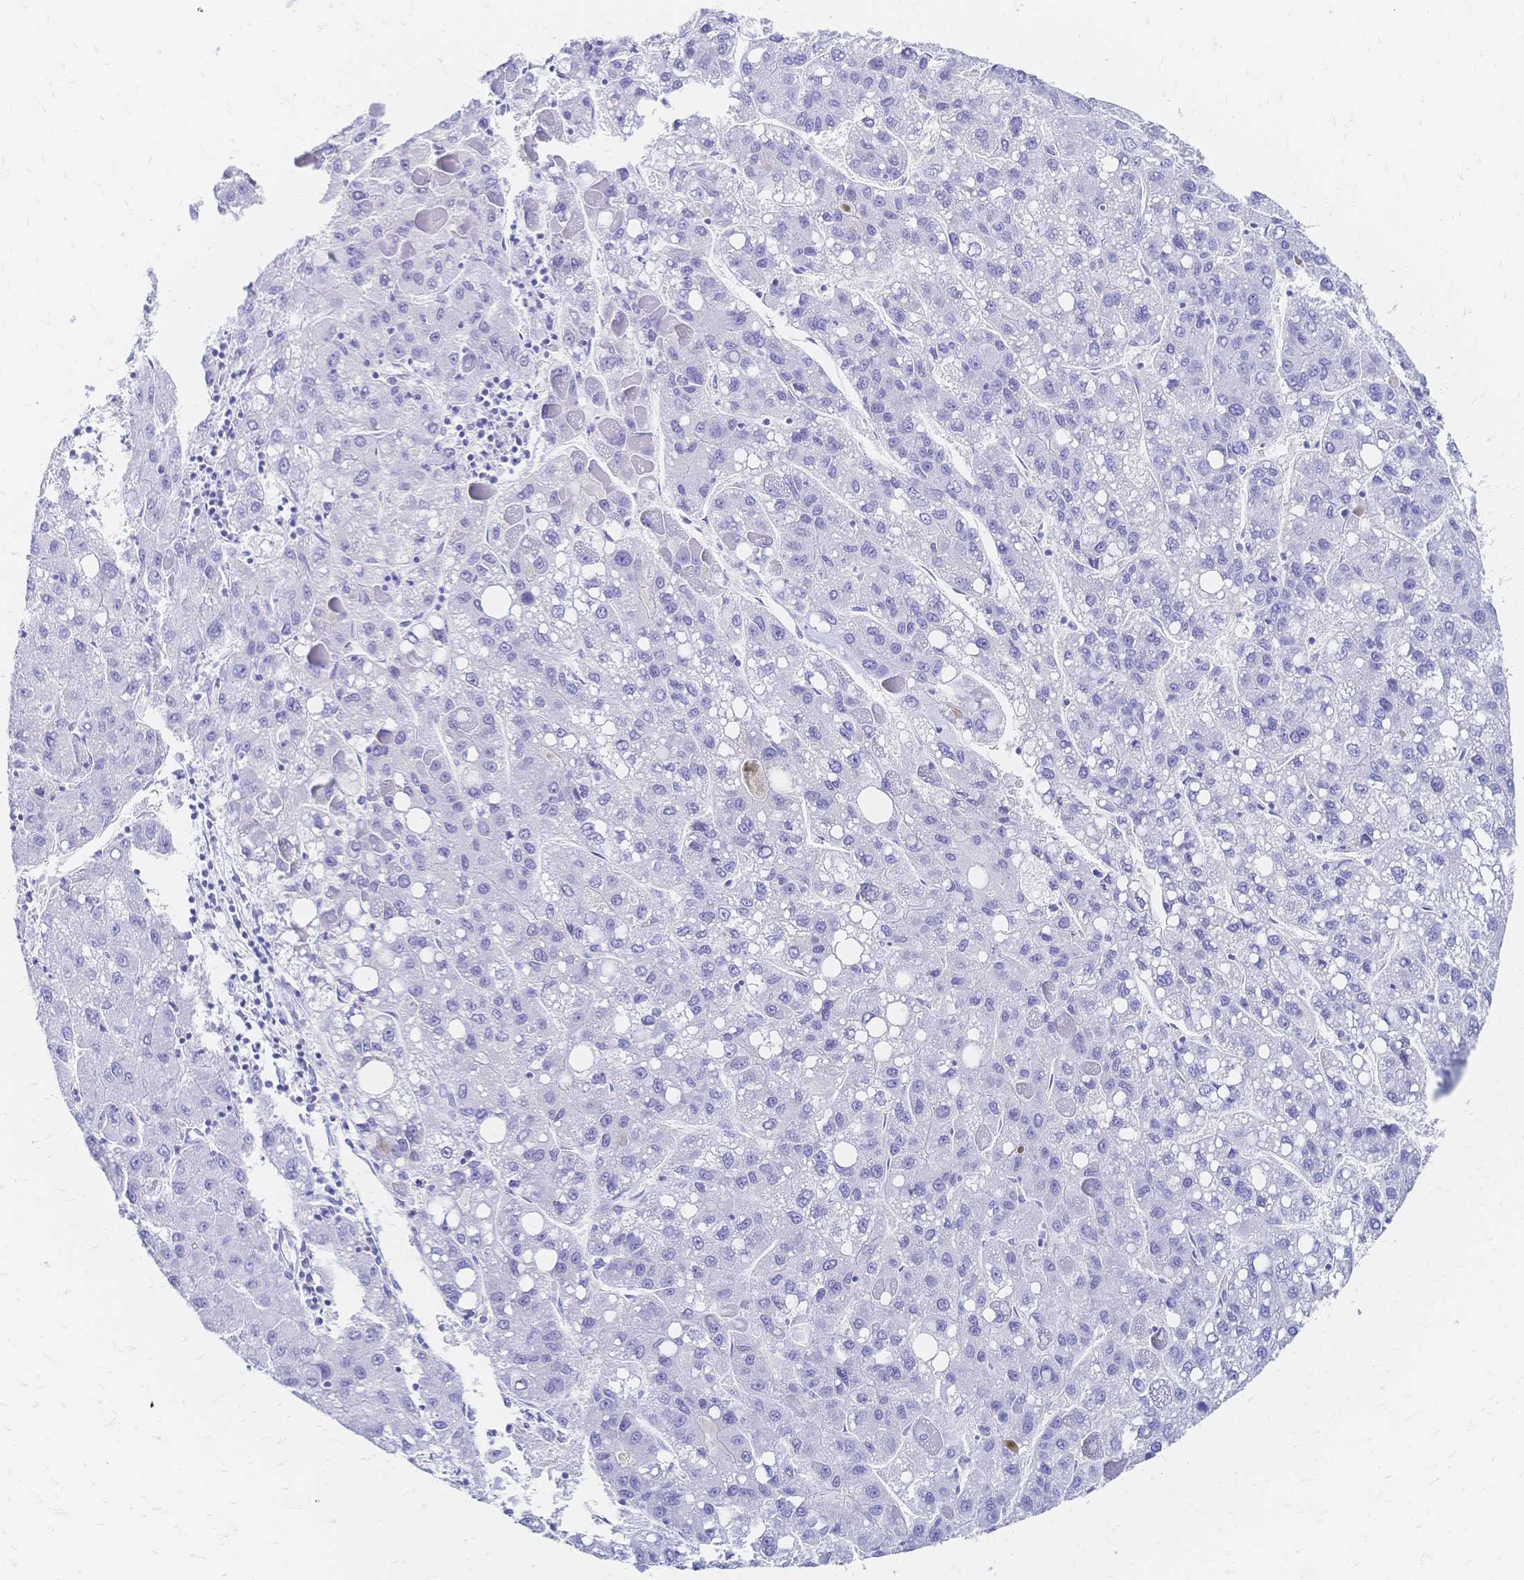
{"staining": {"intensity": "negative", "quantity": "none", "location": "none"}, "tissue": "liver cancer", "cell_type": "Tumor cells", "image_type": "cancer", "snomed": [{"axis": "morphology", "description": "Carcinoma, Hepatocellular, NOS"}, {"axis": "topography", "description": "Liver"}], "caption": "The micrograph exhibits no staining of tumor cells in liver cancer.", "gene": "SLC5A1", "patient": {"sex": "female", "age": 82}}